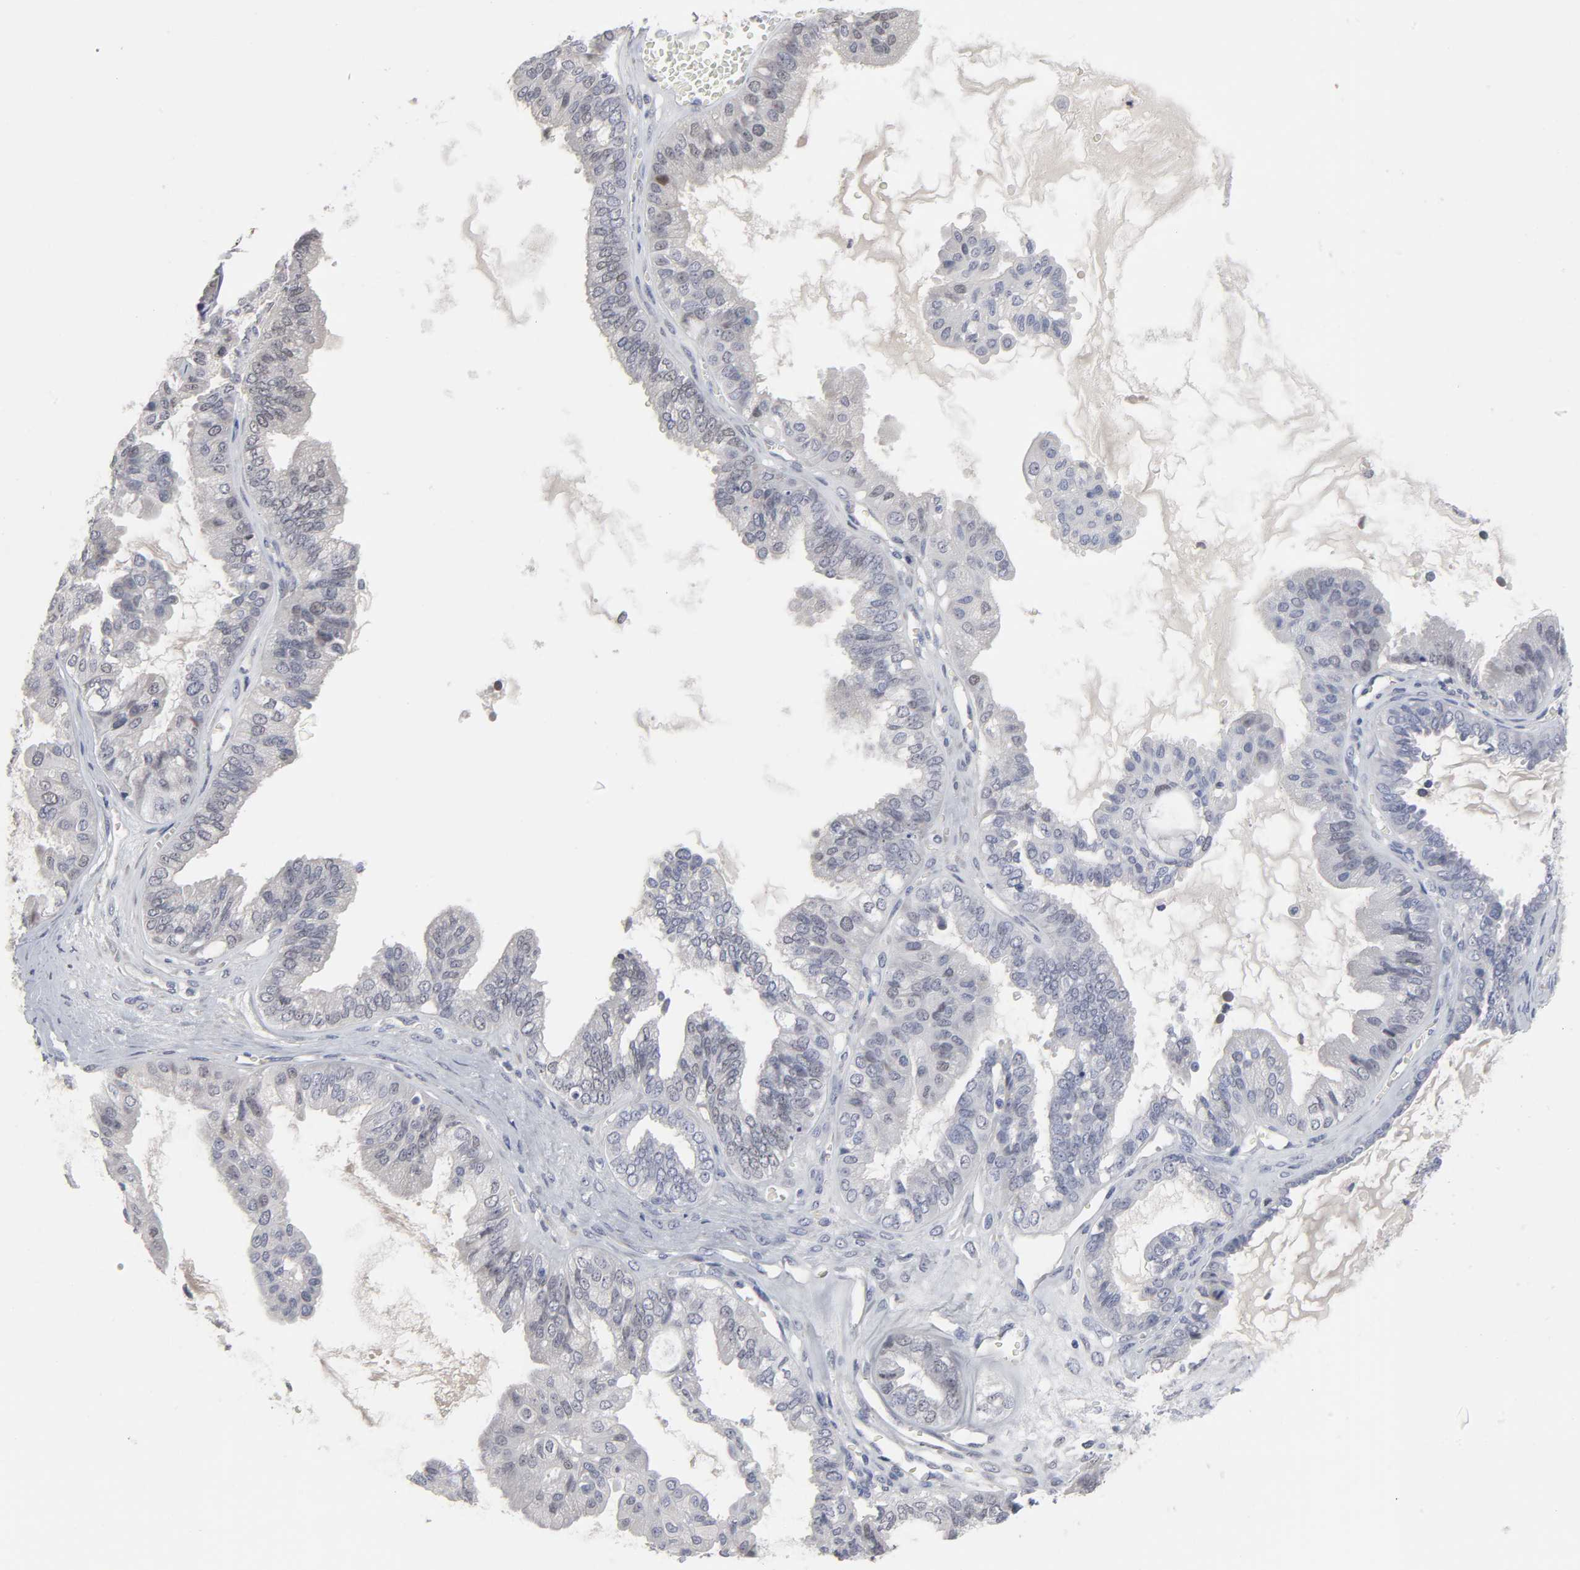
{"staining": {"intensity": "weak", "quantity": "<25%", "location": "nuclear"}, "tissue": "ovarian cancer", "cell_type": "Tumor cells", "image_type": "cancer", "snomed": [{"axis": "morphology", "description": "Carcinoma, NOS"}, {"axis": "morphology", "description": "Carcinoma, endometroid"}, {"axis": "topography", "description": "Ovary"}], "caption": "Tumor cells are negative for protein expression in human ovarian cancer (endometroid carcinoma). Nuclei are stained in blue.", "gene": "HNF4A", "patient": {"sex": "female", "age": 50}}